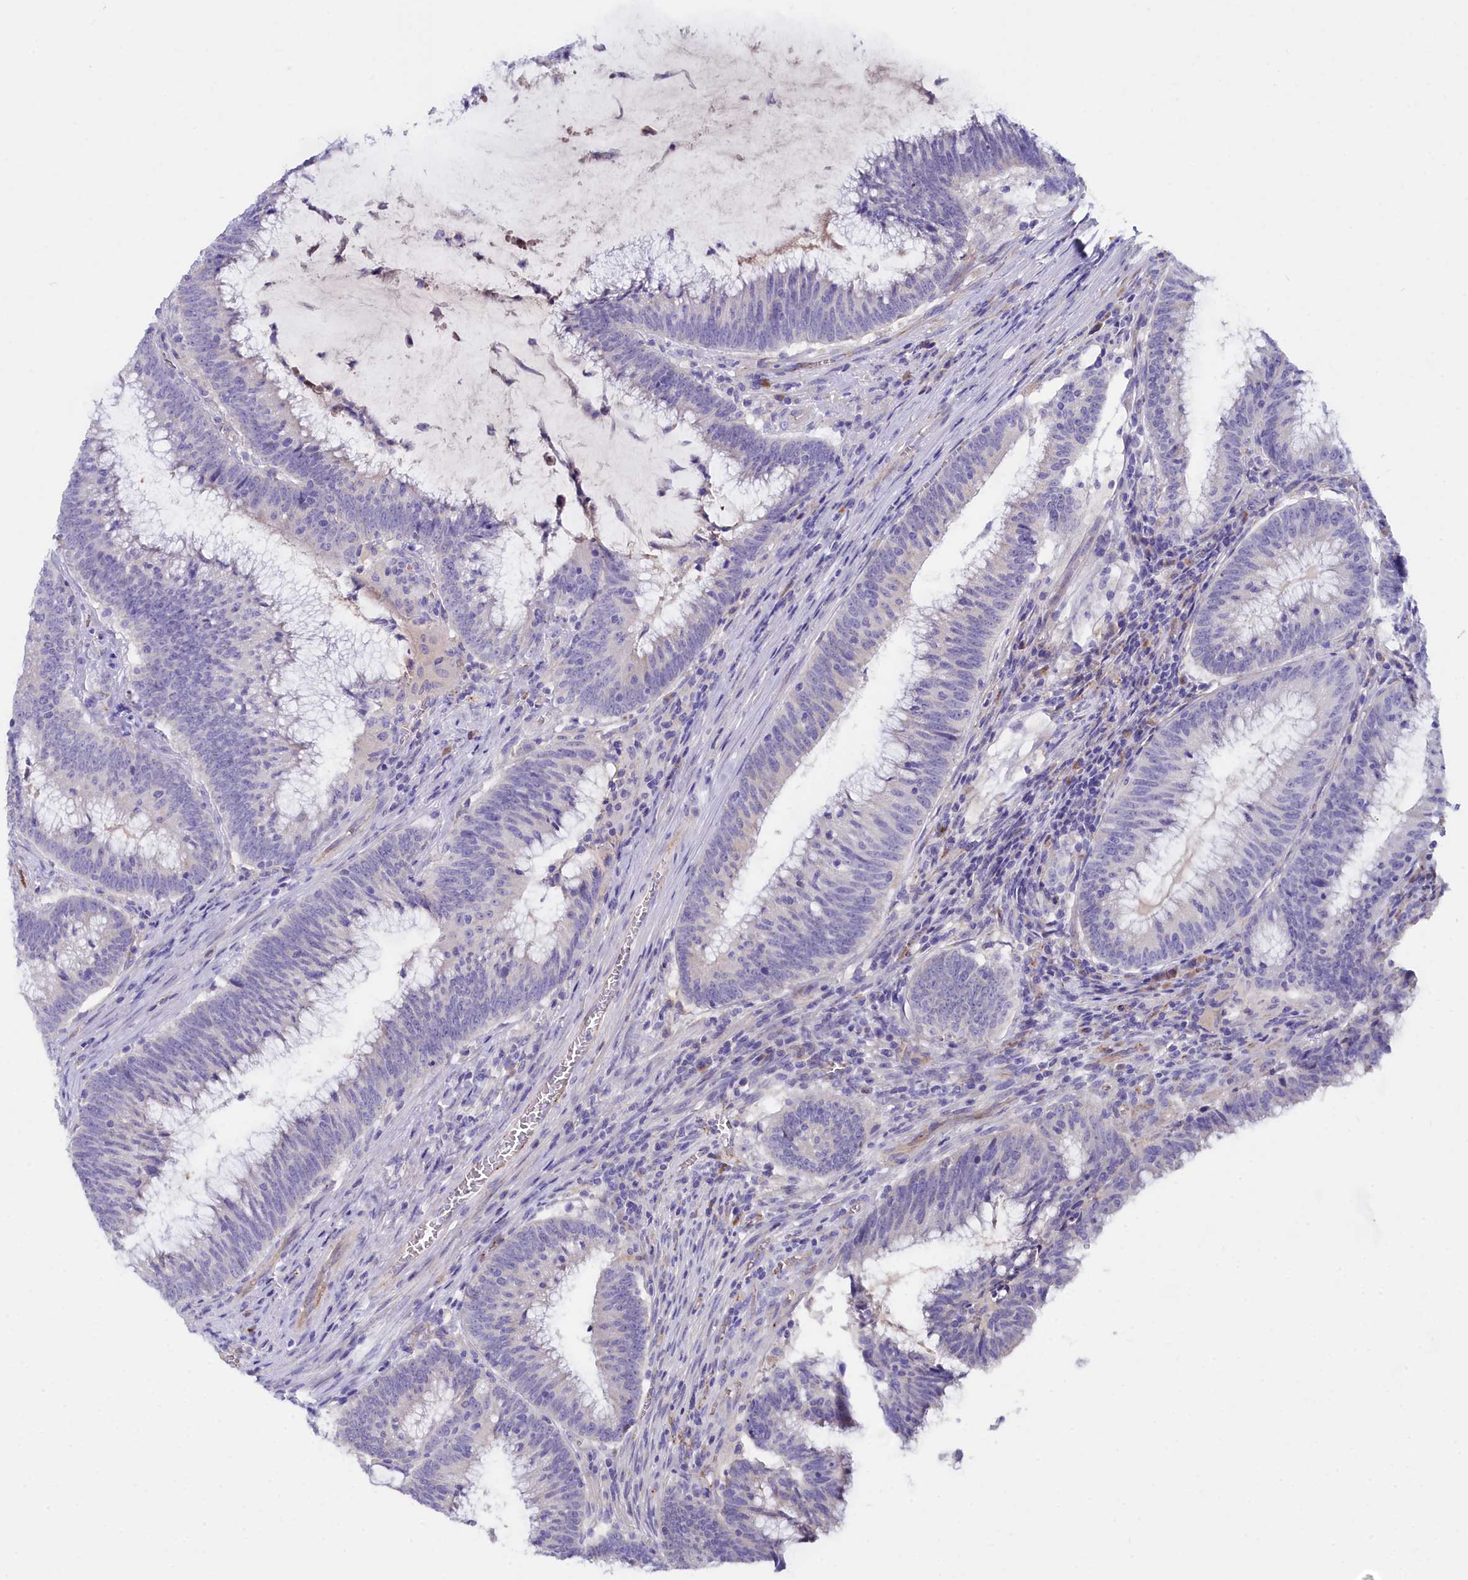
{"staining": {"intensity": "negative", "quantity": "none", "location": "none"}, "tissue": "colorectal cancer", "cell_type": "Tumor cells", "image_type": "cancer", "snomed": [{"axis": "morphology", "description": "Adenocarcinoma, NOS"}, {"axis": "topography", "description": "Rectum"}], "caption": "Tumor cells are negative for protein expression in human colorectal cancer (adenocarcinoma). (Stains: DAB (3,3'-diaminobenzidine) immunohistochemistry with hematoxylin counter stain, Microscopy: brightfield microscopy at high magnification).", "gene": "SLC49A3", "patient": {"sex": "female", "age": 77}}